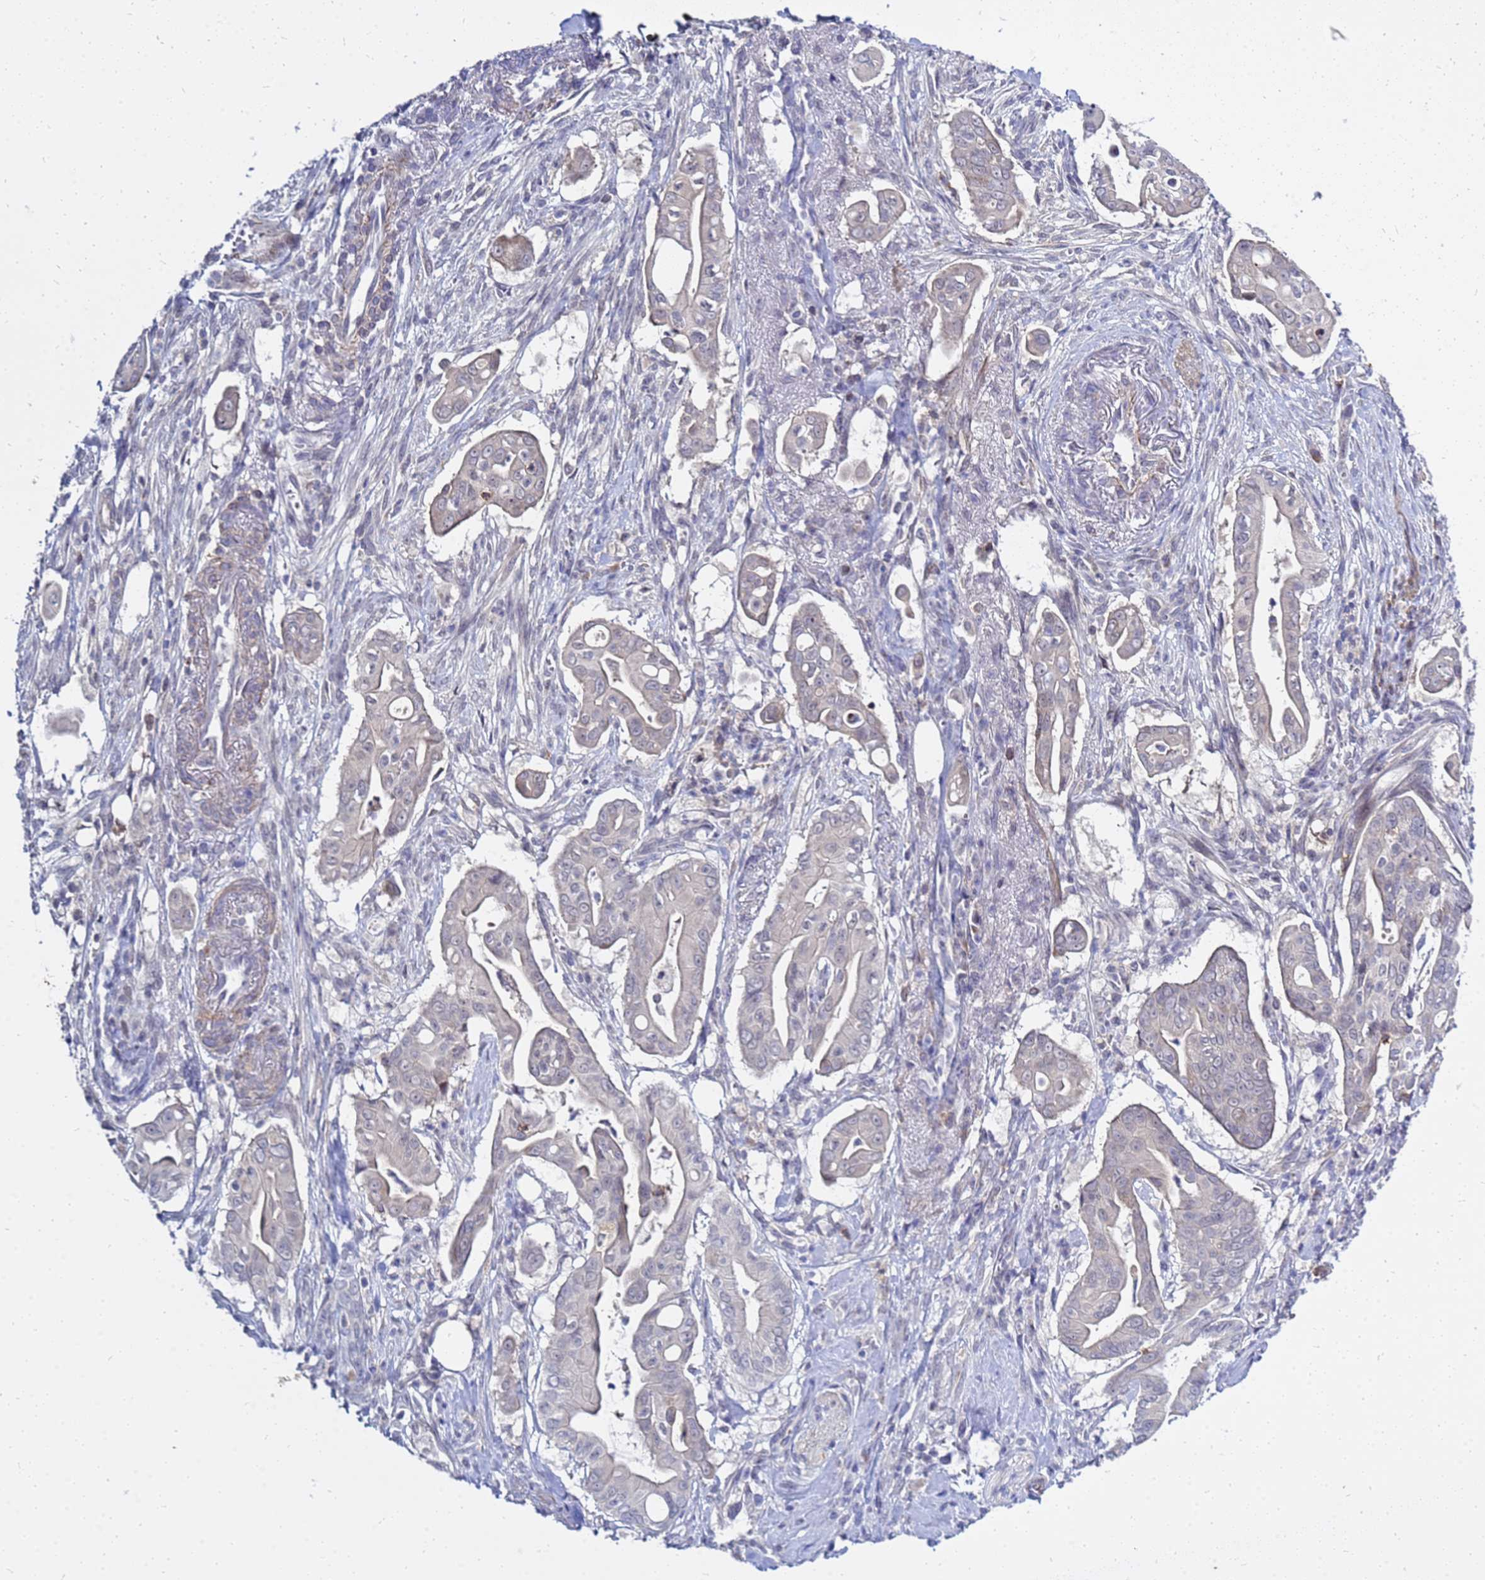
{"staining": {"intensity": "negative", "quantity": "none", "location": "none"}, "tissue": "pancreatic cancer", "cell_type": "Tumor cells", "image_type": "cancer", "snomed": [{"axis": "morphology", "description": "Adenocarcinoma, NOS"}, {"axis": "topography", "description": "Pancreas"}], "caption": "This is an immunohistochemistry (IHC) photomicrograph of human pancreatic adenocarcinoma. There is no expression in tumor cells.", "gene": "SRGAP3", "patient": {"sex": "male", "age": 71}}